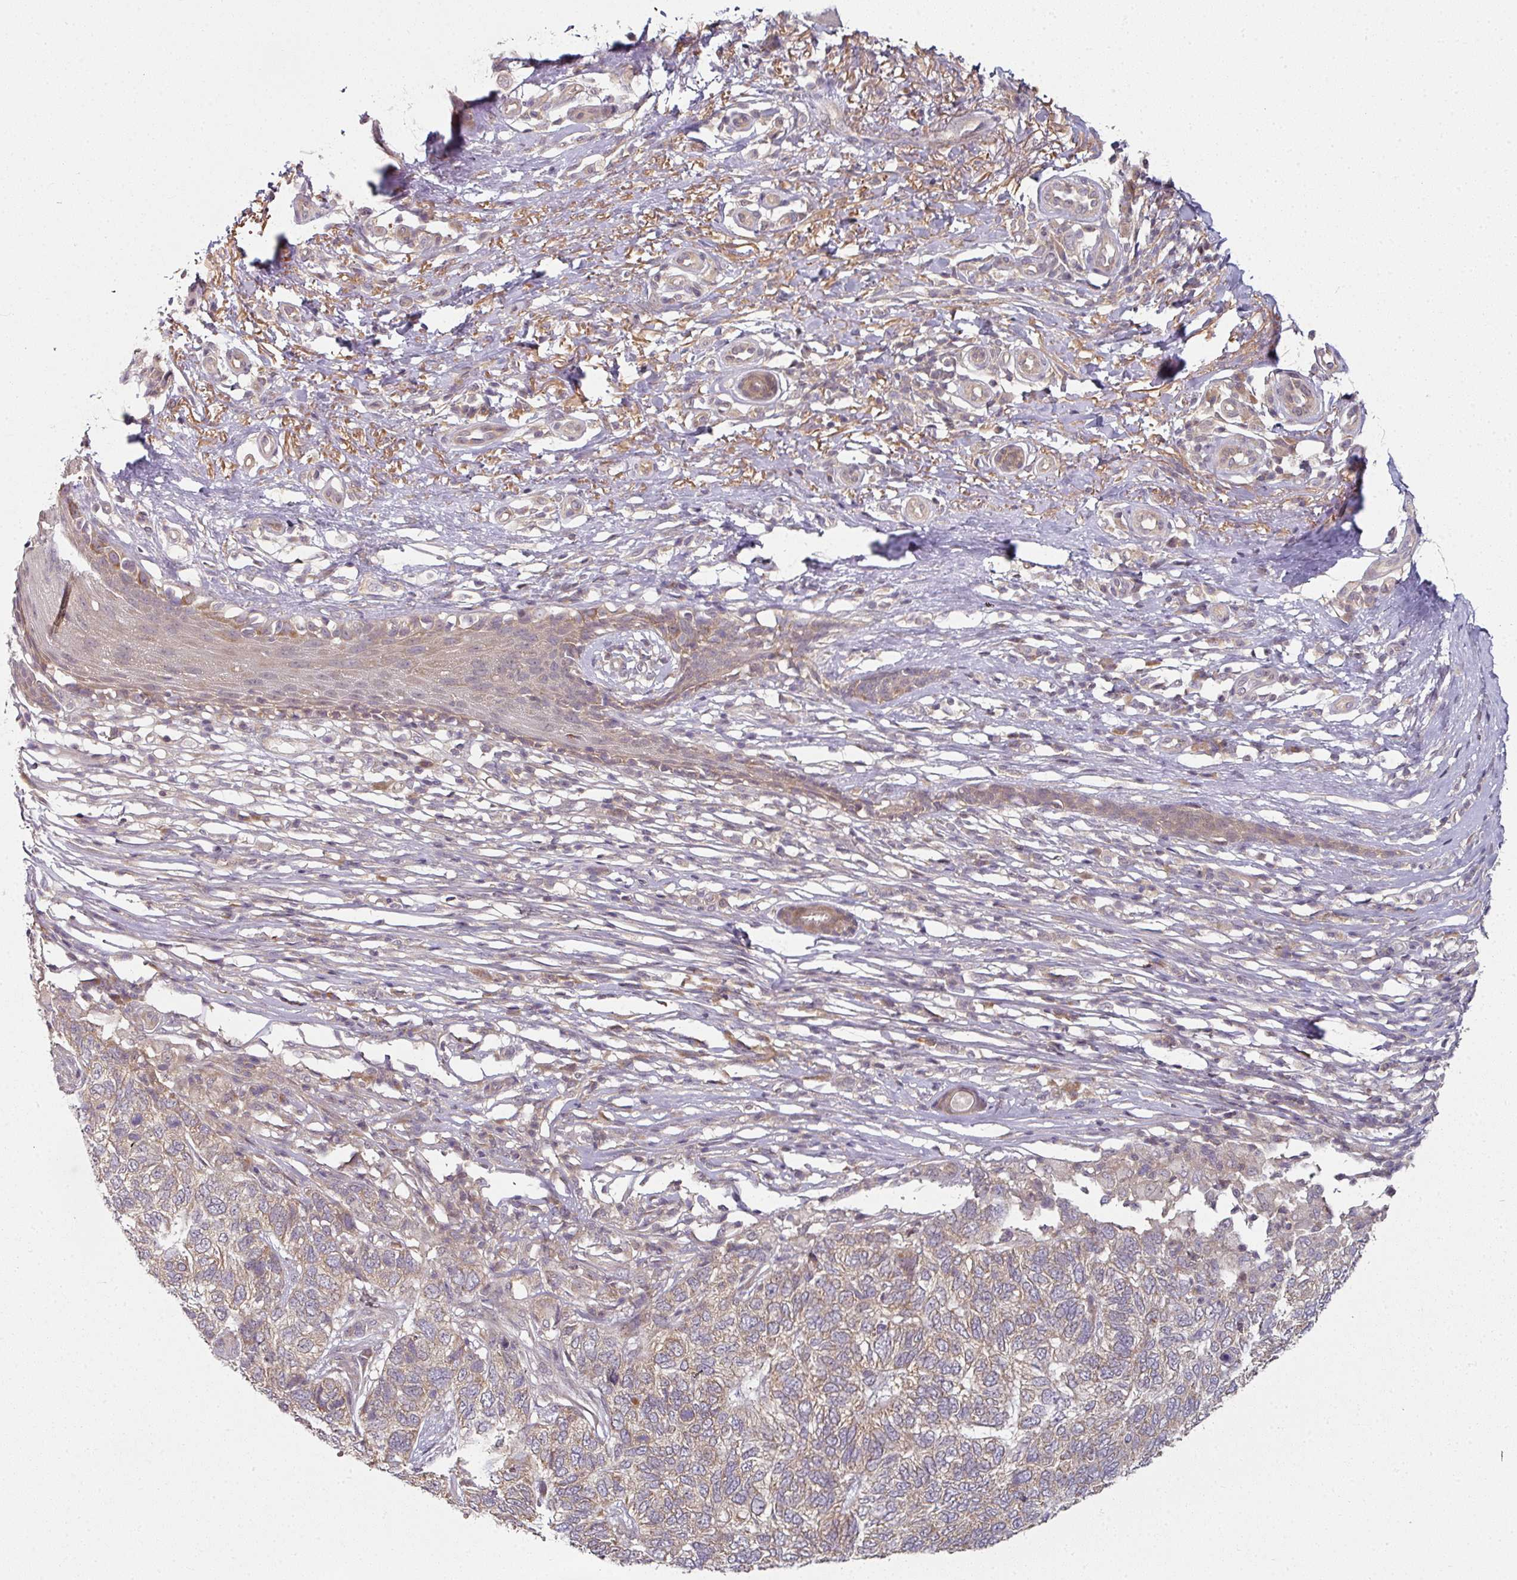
{"staining": {"intensity": "weak", "quantity": ">75%", "location": "cytoplasmic/membranous"}, "tissue": "skin cancer", "cell_type": "Tumor cells", "image_type": "cancer", "snomed": [{"axis": "morphology", "description": "Basal cell carcinoma"}, {"axis": "topography", "description": "Skin"}], "caption": "Basal cell carcinoma (skin) stained for a protein (brown) displays weak cytoplasmic/membranous positive positivity in approximately >75% of tumor cells.", "gene": "MAP2K2", "patient": {"sex": "female", "age": 65}}